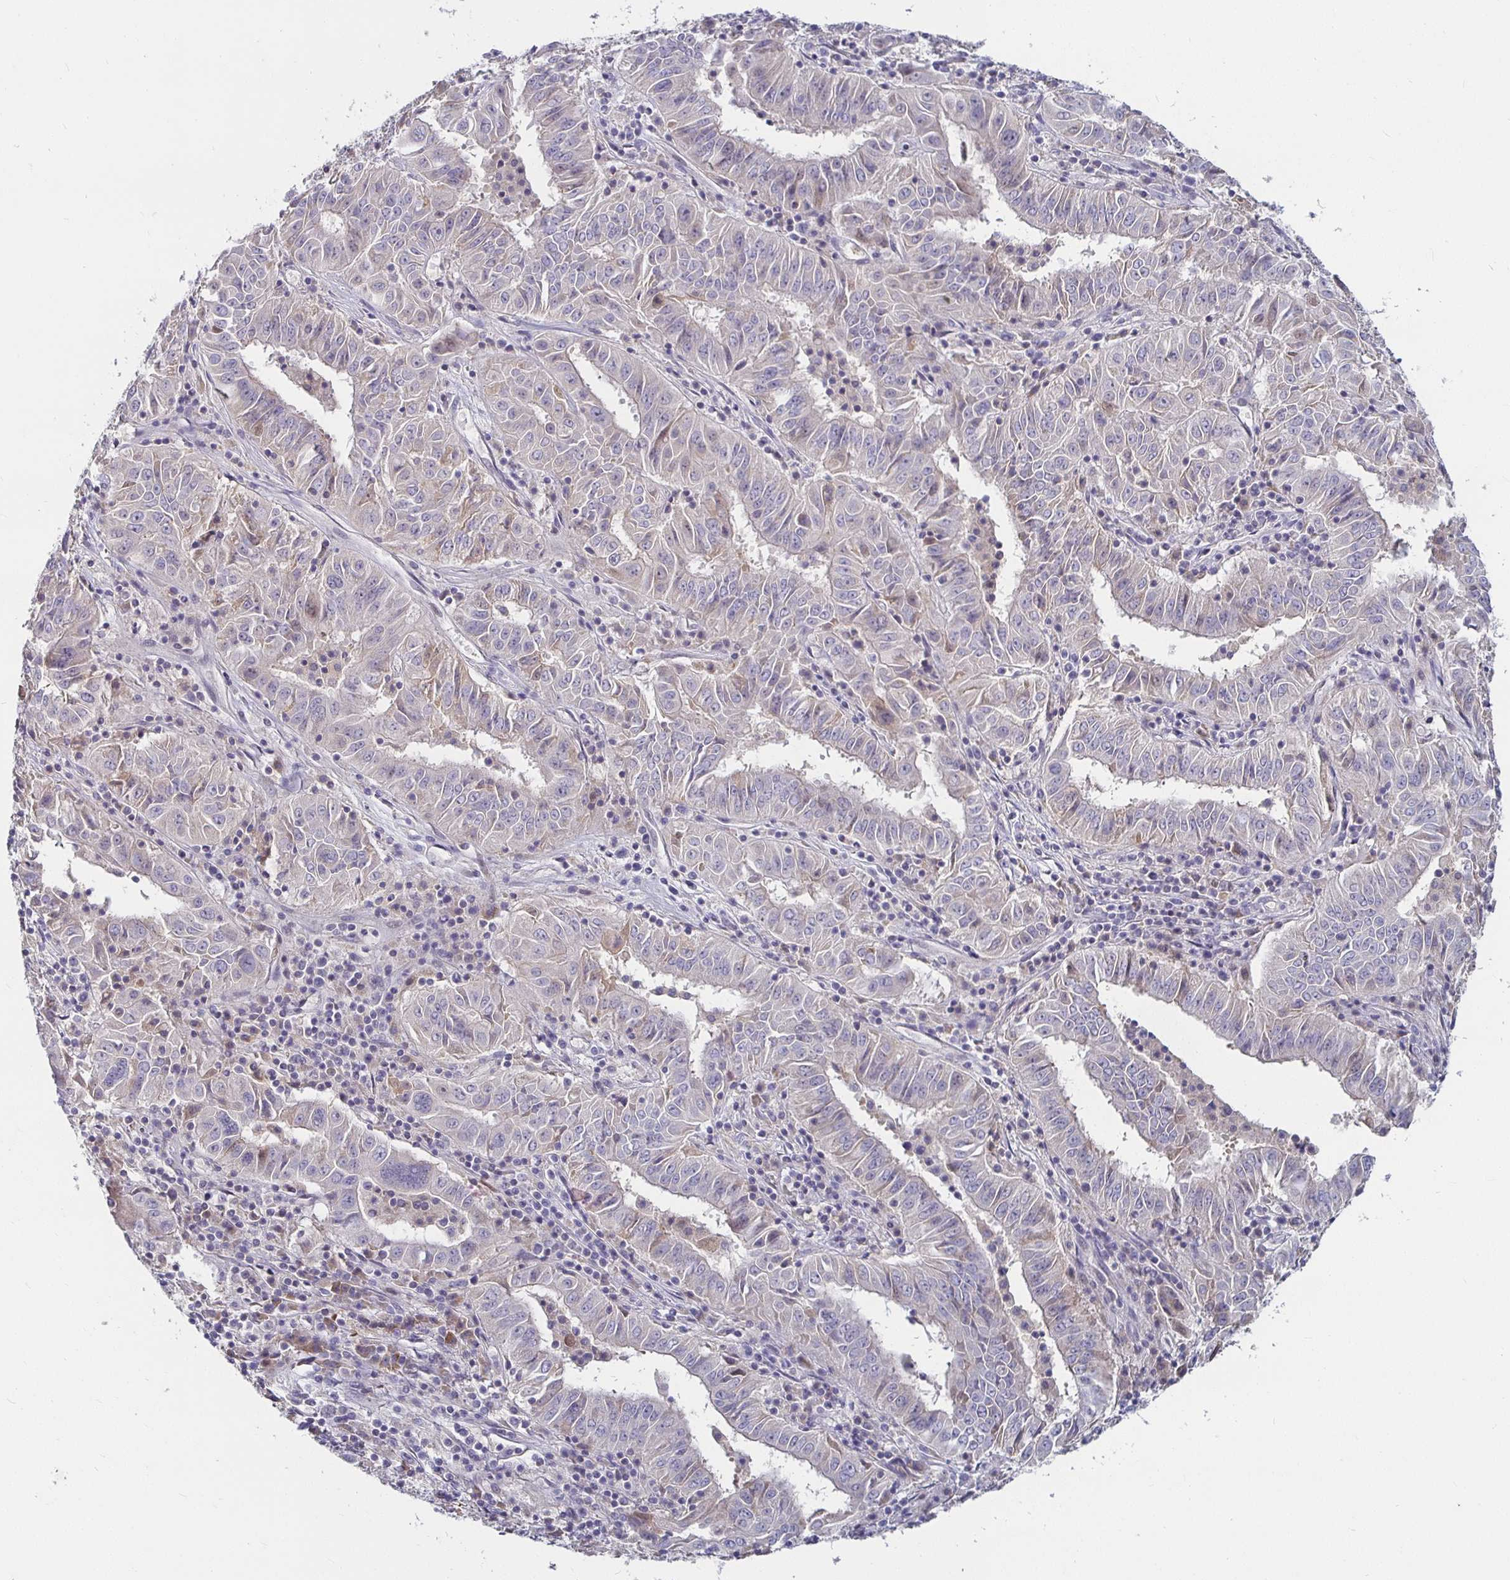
{"staining": {"intensity": "negative", "quantity": "none", "location": "none"}, "tissue": "pancreatic cancer", "cell_type": "Tumor cells", "image_type": "cancer", "snomed": [{"axis": "morphology", "description": "Adenocarcinoma, NOS"}, {"axis": "topography", "description": "Pancreas"}], "caption": "A micrograph of human adenocarcinoma (pancreatic) is negative for staining in tumor cells. (Immunohistochemistry (ihc), brightfield microscopy, high magnification).", "gene": "RNF144B", "patient": {"sex": "male", "age": 63}}